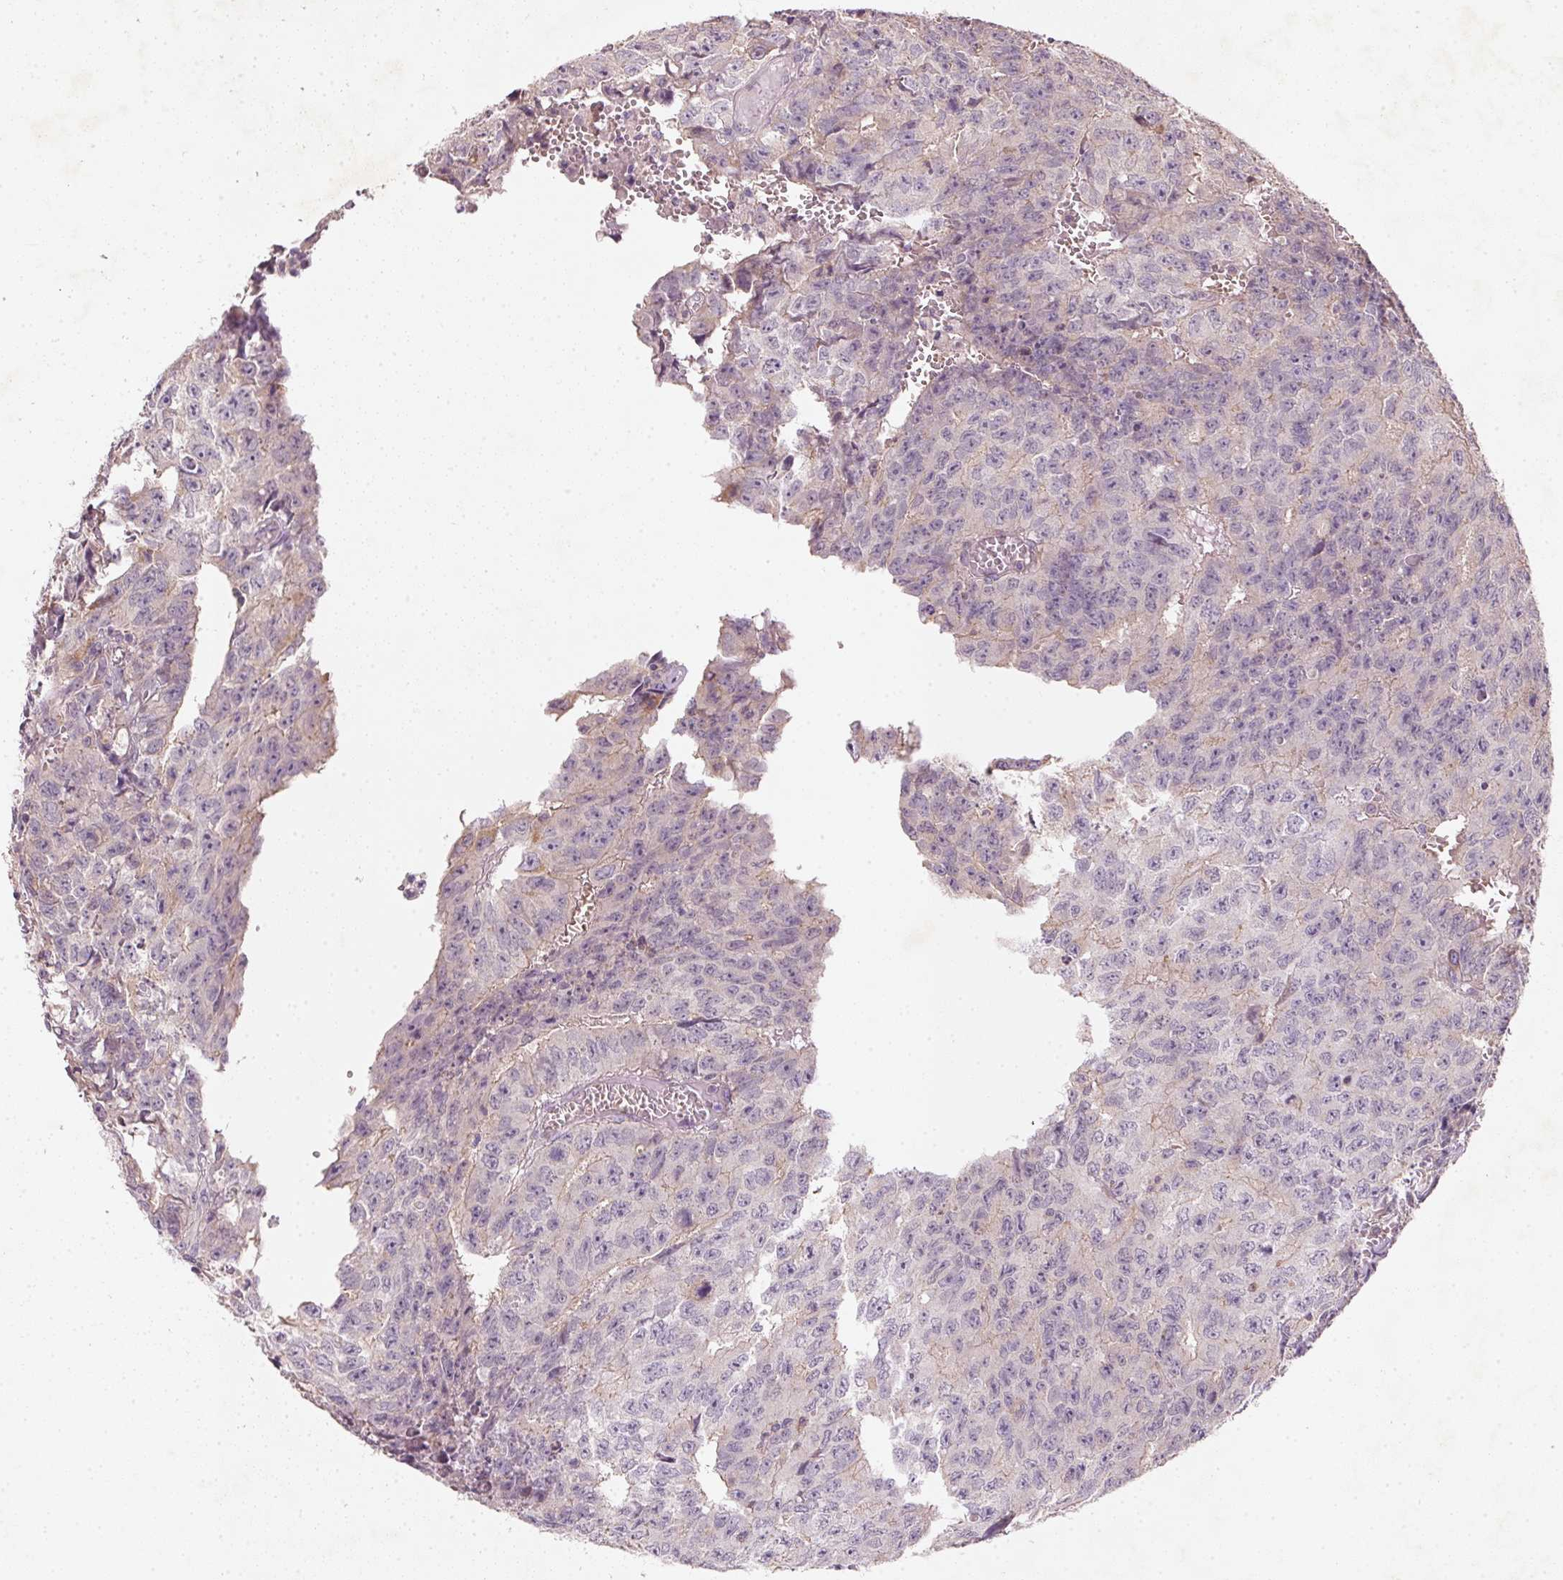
{"staining": {"intensity": "weak", "quantity": "<25%", "location": "cytoplasmic/membranous"}, "tissue": "testis cancer", "cell_type": "Tumor cells", "image_type": "cancer", "snomed": [{"axis": "morphology", "description": "Carcinoma, Embryonal, NOS"}, {"axis": "morphology", "description": "Teratoma, malignant, NOS"}, {"axis": "topography", "description": "Testis"}], "caption": "Micrograph shows no significant protein staining in tumor cells of teratoma (malignant) (testis).", "gene": "KCNK15", "patient": {"sex": "male", "age": 24}}